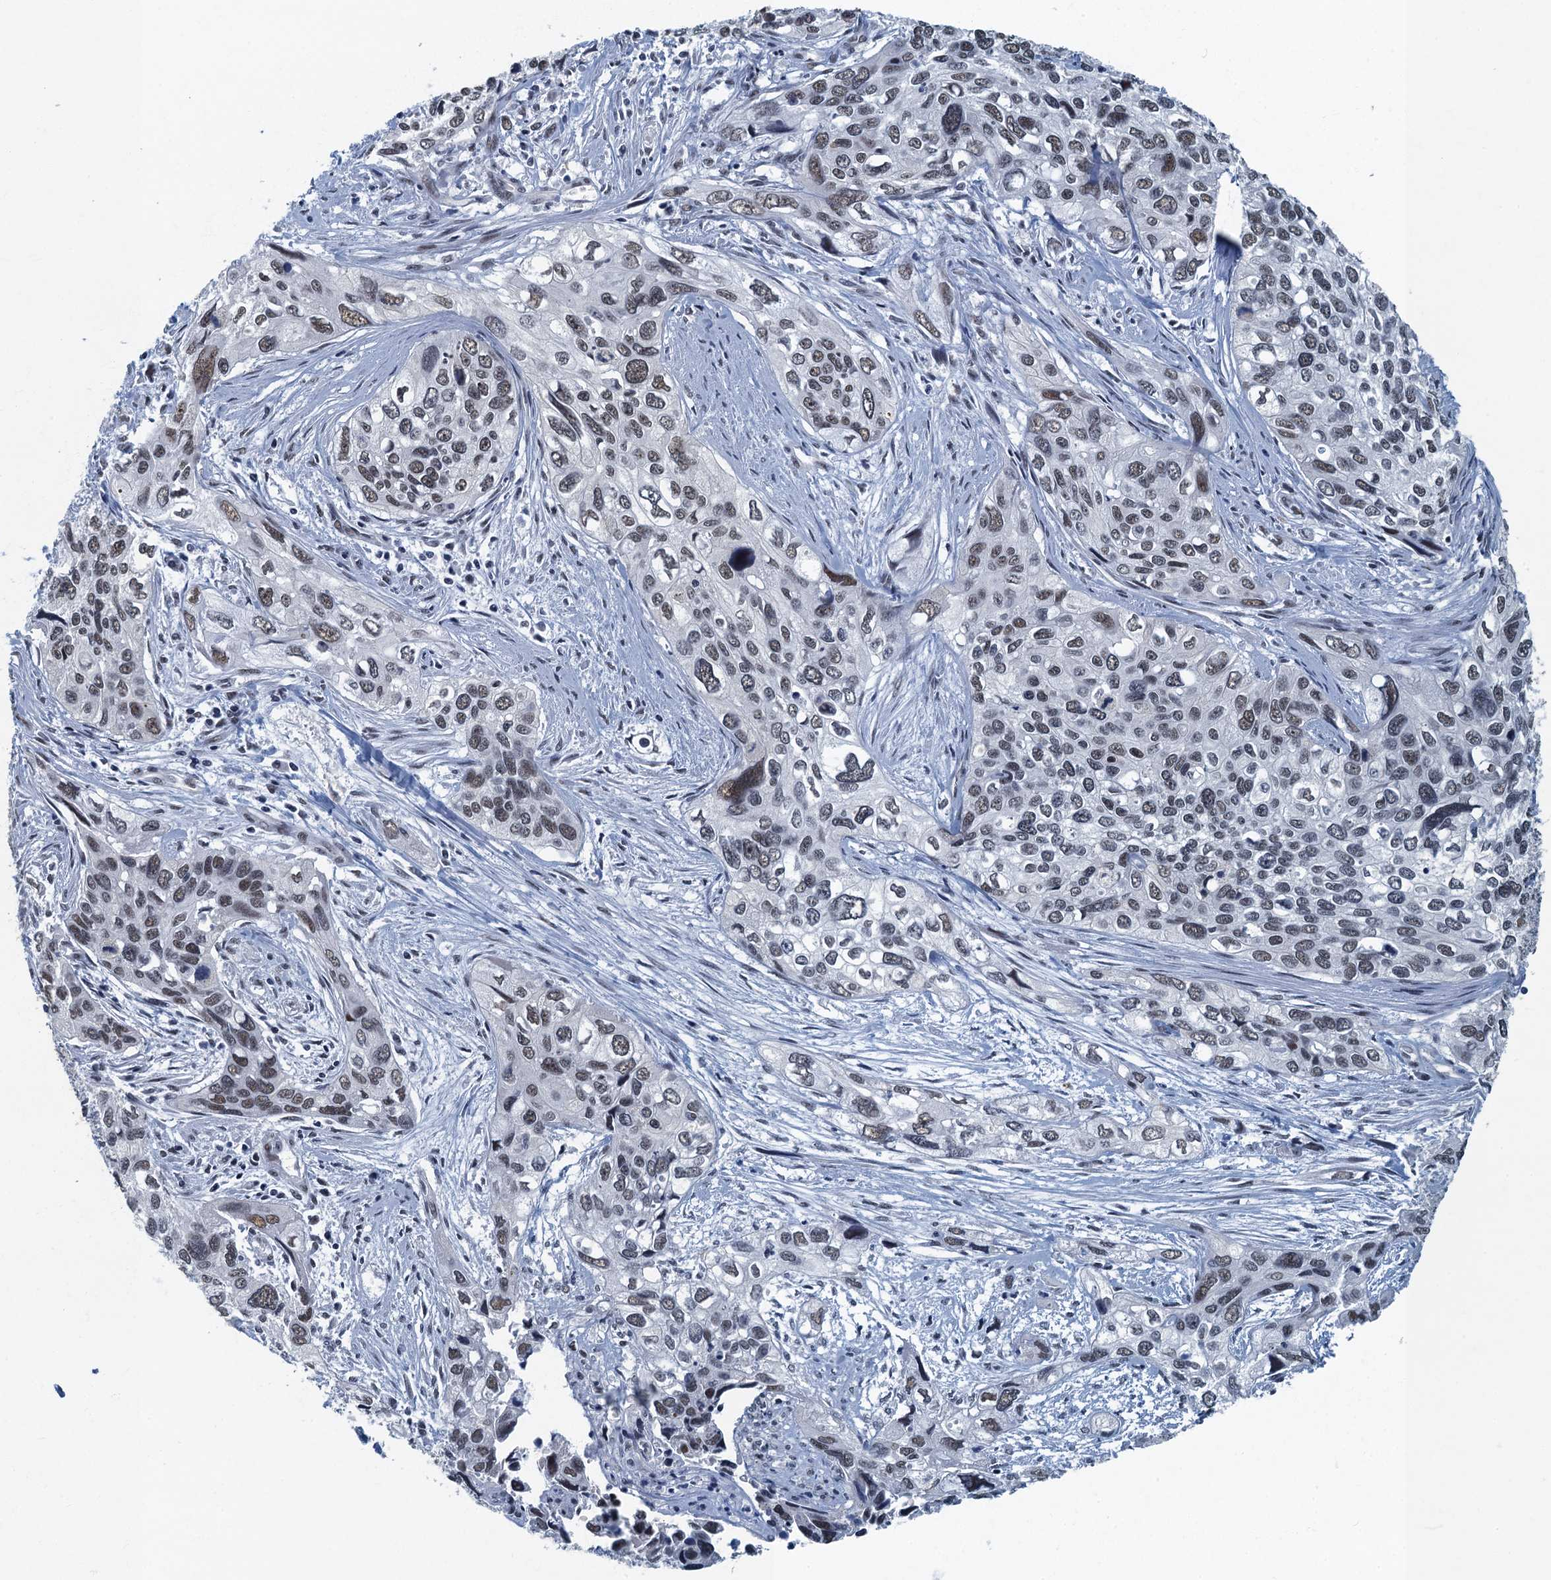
{"staining": {"intensity": "moderate", "quantity": "25%-75%", "location": "nuclear"}, "tissue": "cervical cancer", "cell_type": "Tumor cells", "image_type": "cancer", "snomed": [{"axis": "morphology", "description": "Squamous cell carcinoma, NOS"}, {"axis": "topography", "description": "Cervix"}], "caption": "A brown stain highlights moderate nuclear positivity of a protein in cervical cancer (squamous cell carcinoma) tumor cells.", "gene": "GADL1", "patient": {"sex": "female", "age": 55}}